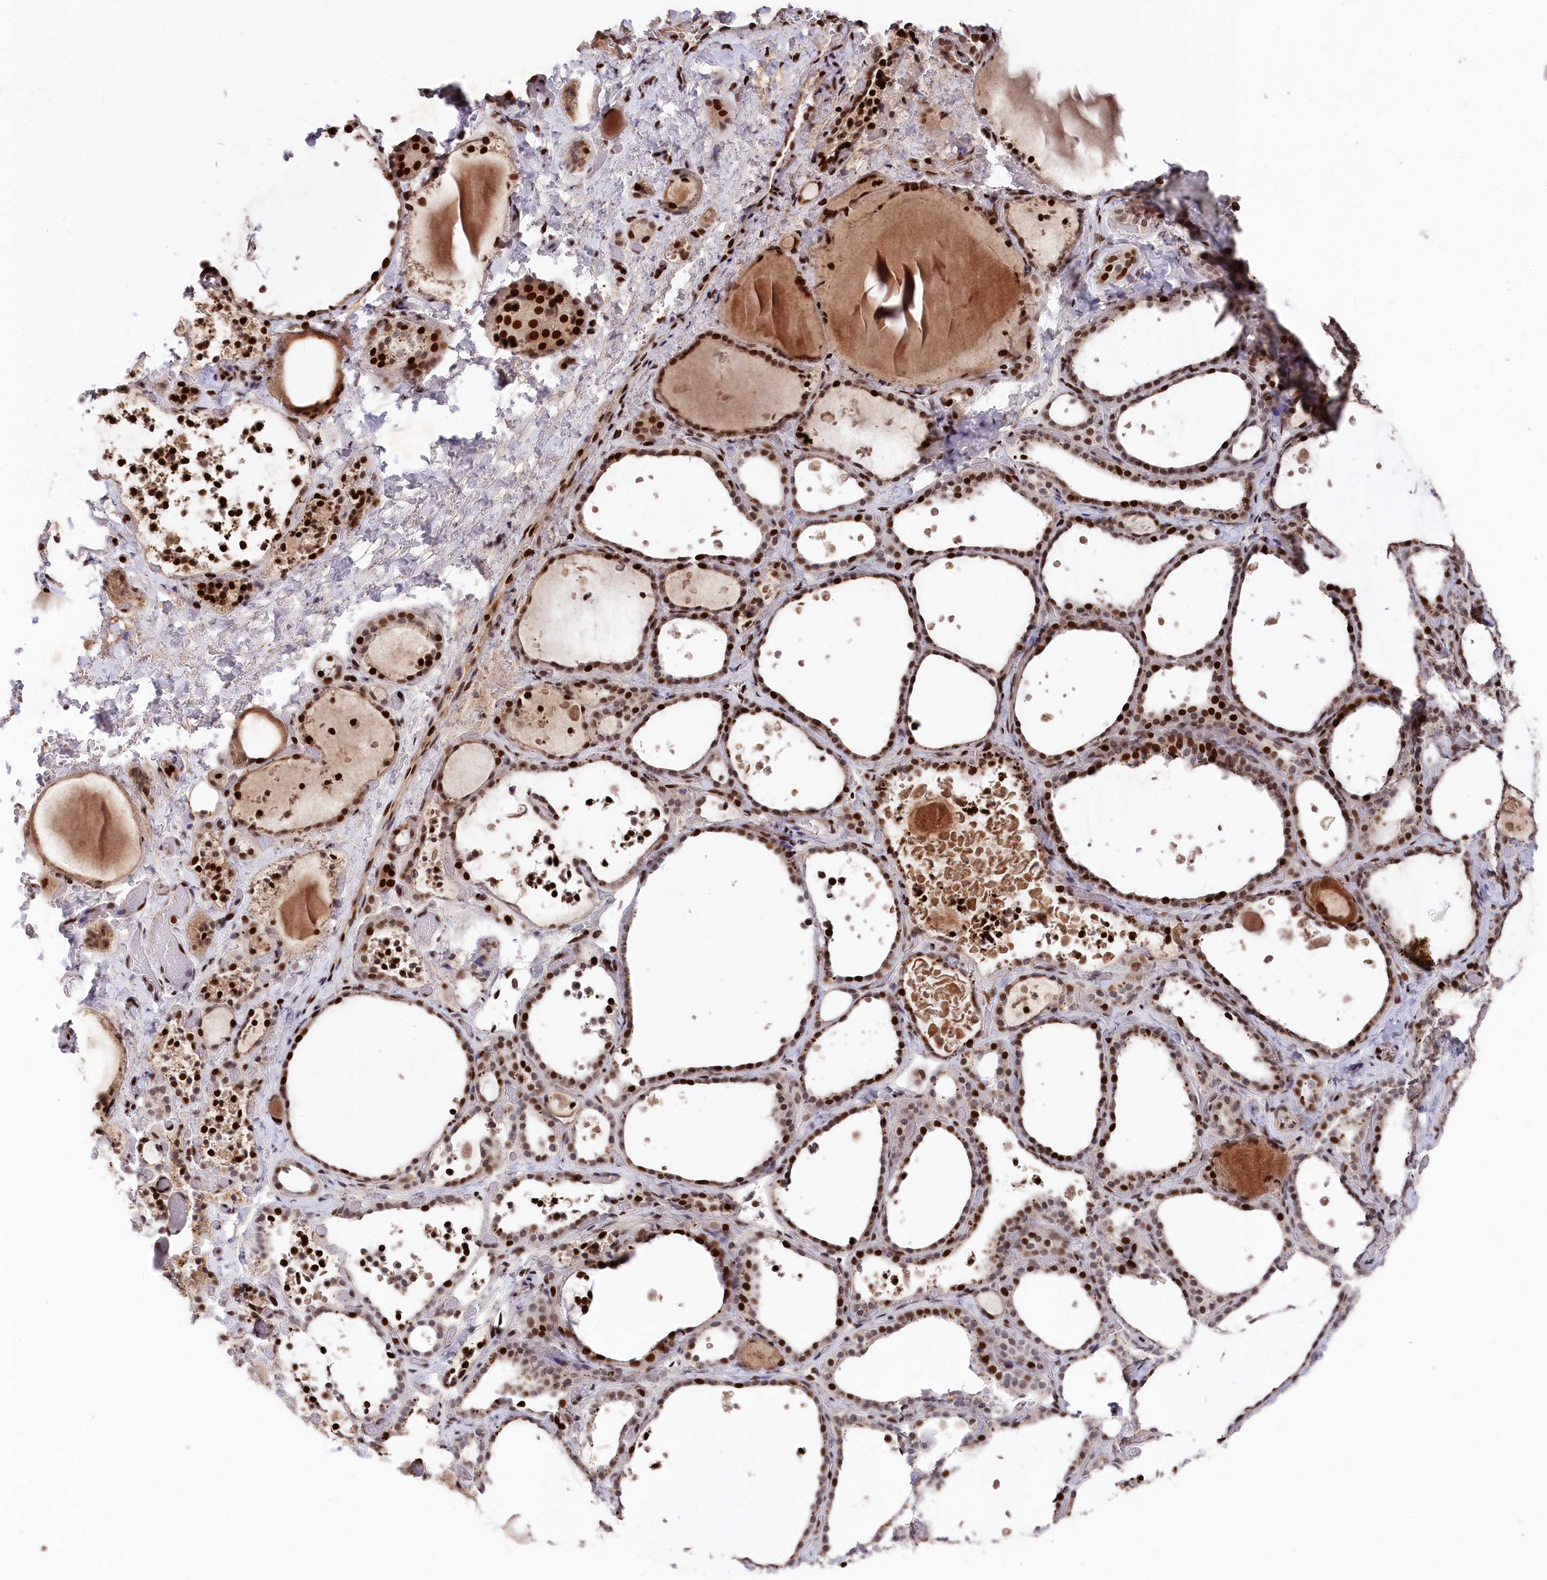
{"staining": {"intensity": "strong", "quantity": ">75%", "location": "nuclear"}, "tissue": "thyroid gland", "cell_type": "Glandular cells", "image_type": "normal", "snomed": [{"axis": "morphology", "description": "Normal tissue, NOS"}, {"axis": "topography", "description": "Thyroid gland"}], "caption": "Immunohistochemical staining of unremarkable human thyroid gland shows strong nuclear protein staining in about >75% of glandular cells.", "gene": "MCF2L2", "patient": {"sex": "female", "age": 44}}